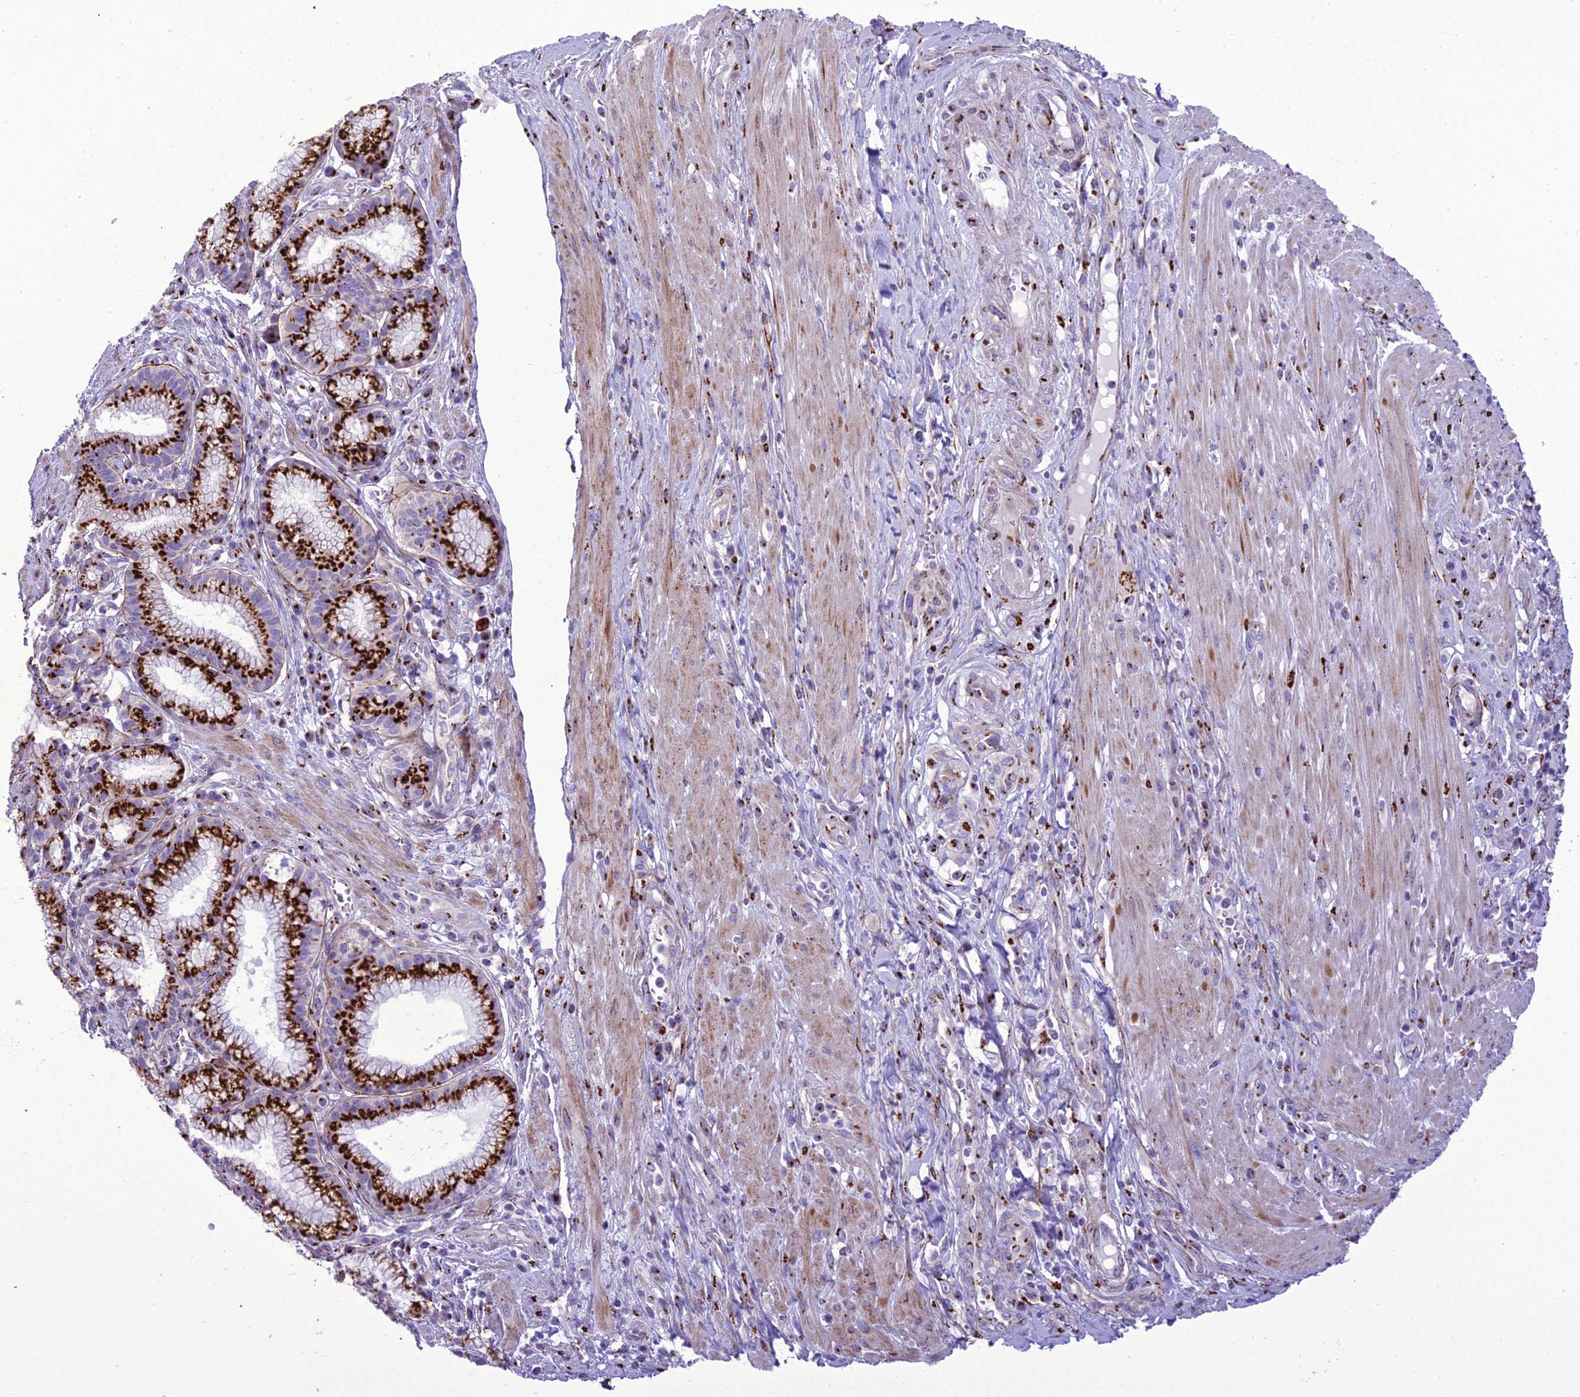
{"staining": {"intensity": "strong", "quantity": ">75%", "location": "cytoplasmic/membranous"}, "tissue": "pancreatic cancer", "cell_type": "Tumor cells", "image_type": "cancer", "snomed": [{"axis": "morphology", "description": "Adenocarcinoma, NOS"}, {"axis": "topography", "description": "Pancreas"}], "caption": "IHC of adenocarcinoma (pancreatic) exhibits high levels of strong cytoplasmic/membranous staining in approximately >75% of tumor cells.", "gene": "GOLM2", "patient": {"sex": "male", "age": 72}}